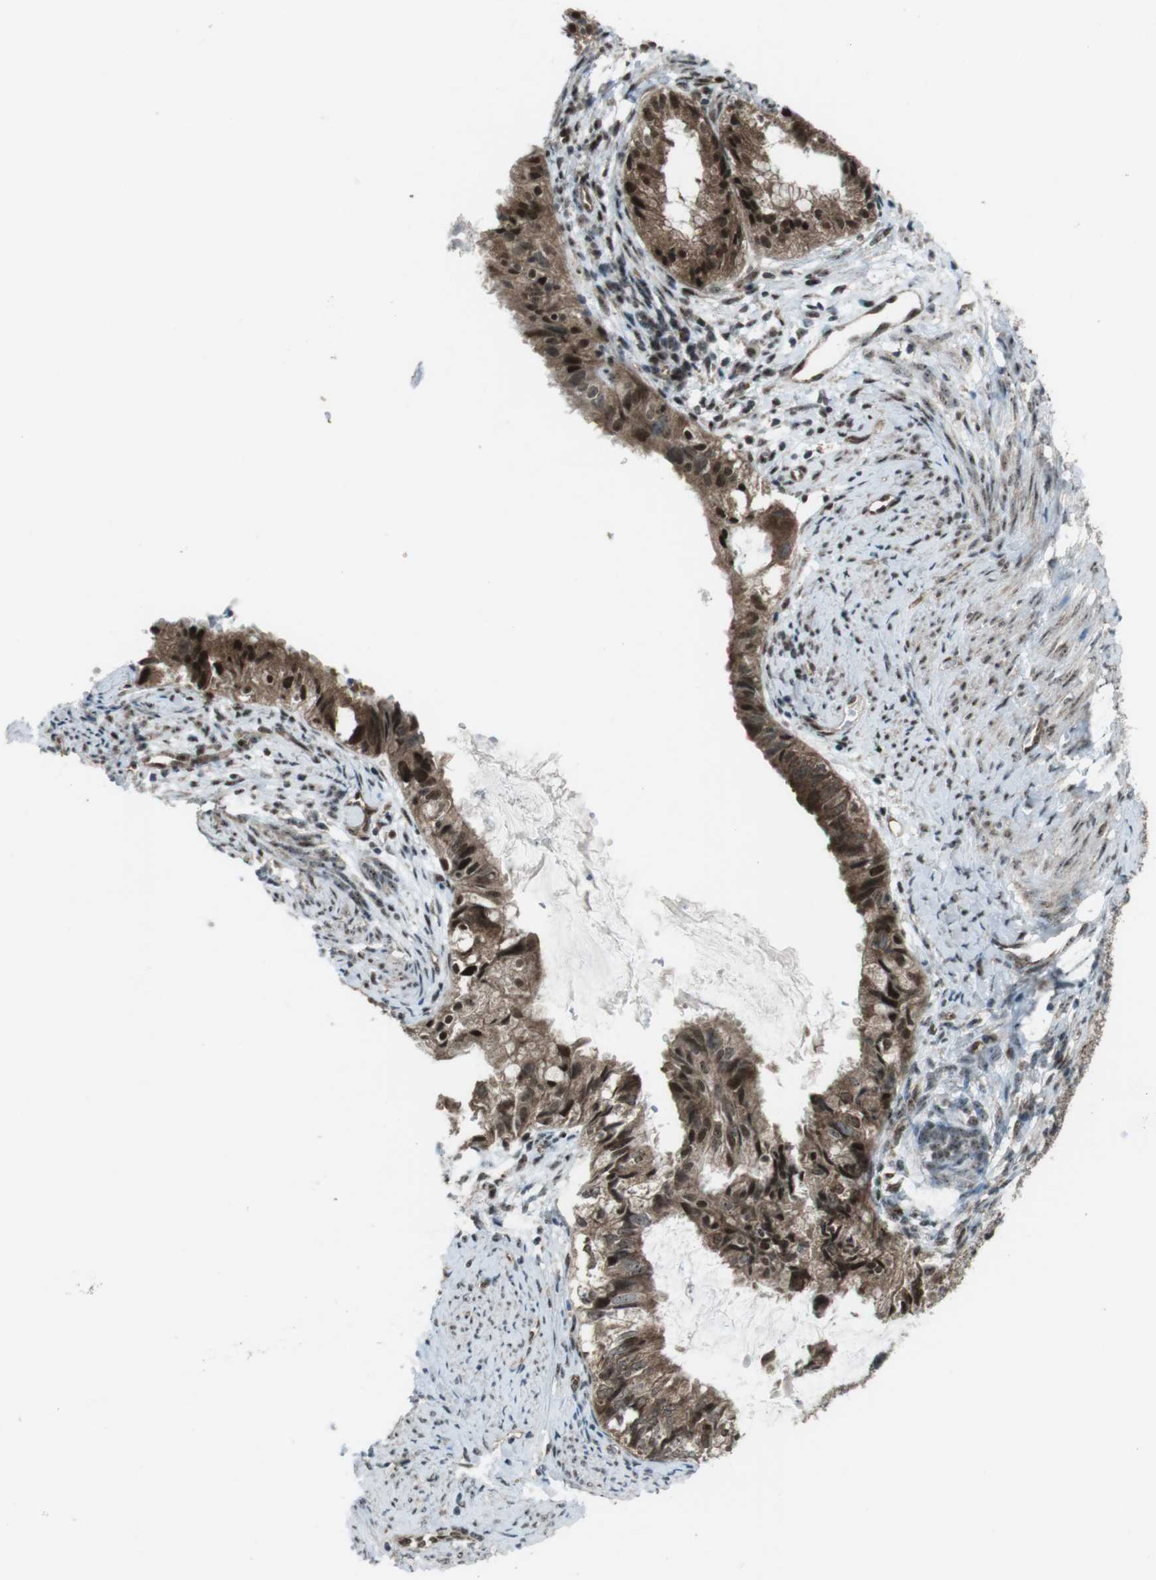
{"staining": {"intensity": "strong", "quantity": ">75%", "location": "cytoplasmic/membranous,nuclear"}, "tissue": "cervical cancer", "cell_type": "Tumor cells", "image_type": "cancer", "snomed": [{"axis": "morphology", "description": "Normal tissue, NOS"}, {"axis": "morphology", "description": "Adenocarcinoma, NOS"}, {"axis": "topography", "description": "Cervix"}, {"axis": "topography", "description": "Endometrium"}], "caption": "An immunohistochemistry image of neoplastic tissue is shown. Protein staining in brown shows strong cytoplasmic/membranous and nuclear positivity in cervical adenocarcinoma within tumor cells. (brown staining indicates protein expression, while blue staining denotes nuclei).", "gene": "CSNK1D", "patient": {"sex": "female", "age": 86}}